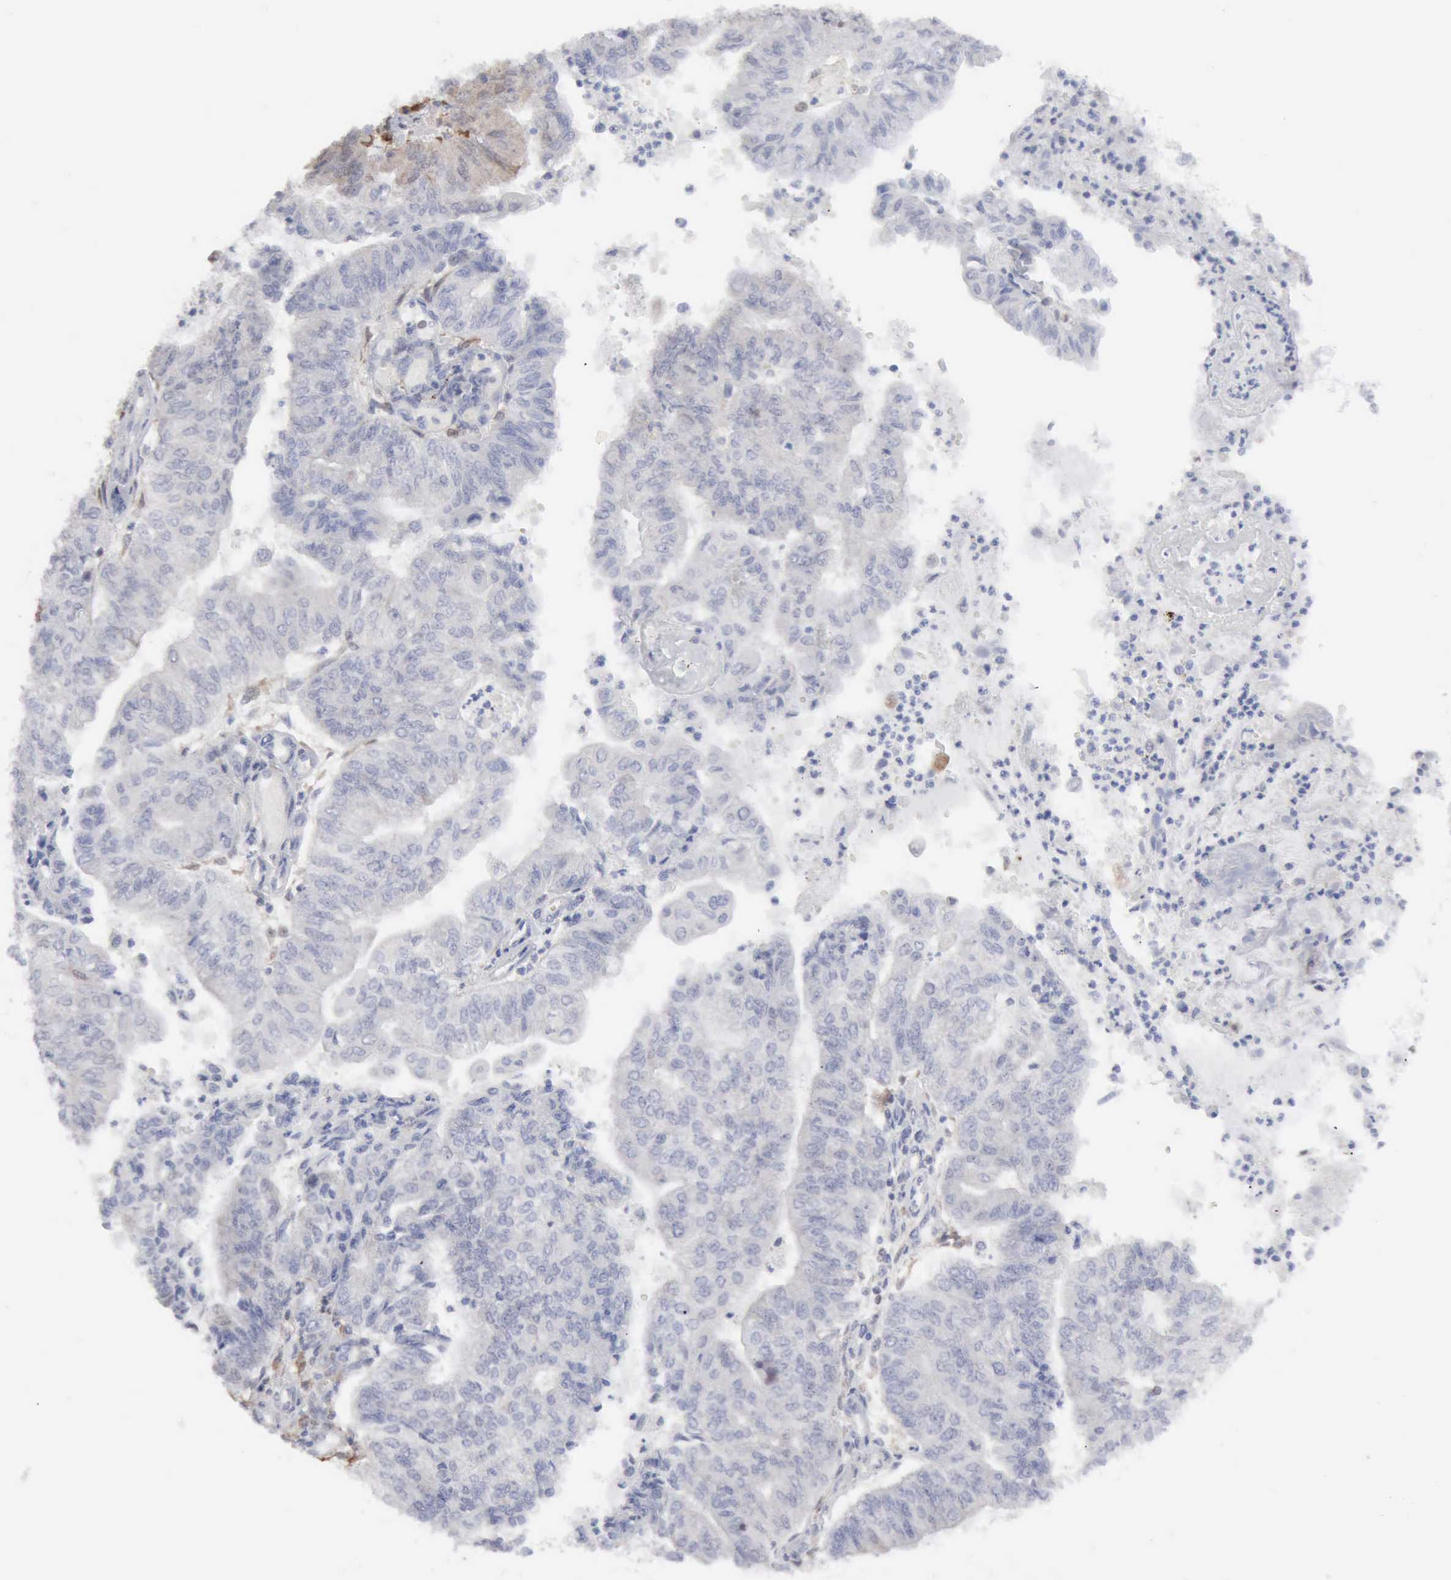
{"staining": {"intensity": "negative", "quantity": "none", "location": "none"}, "tissue": "endometrial cancer", "cell_type": "Tumor cells", "image_type": "cancer", "snomed": [{"axis": "morphology", "description": "Adenocarcinoma, NOS"}, {"axis": "topography", "description": "Endometrium"}], "caption": "This is a photomicrograph of IHC staining of endometrial adenocarcinoma, which shows no positivity in tumor cells.", "gene": "STAT1", "patient": {"sex": "female", "age": 59}}